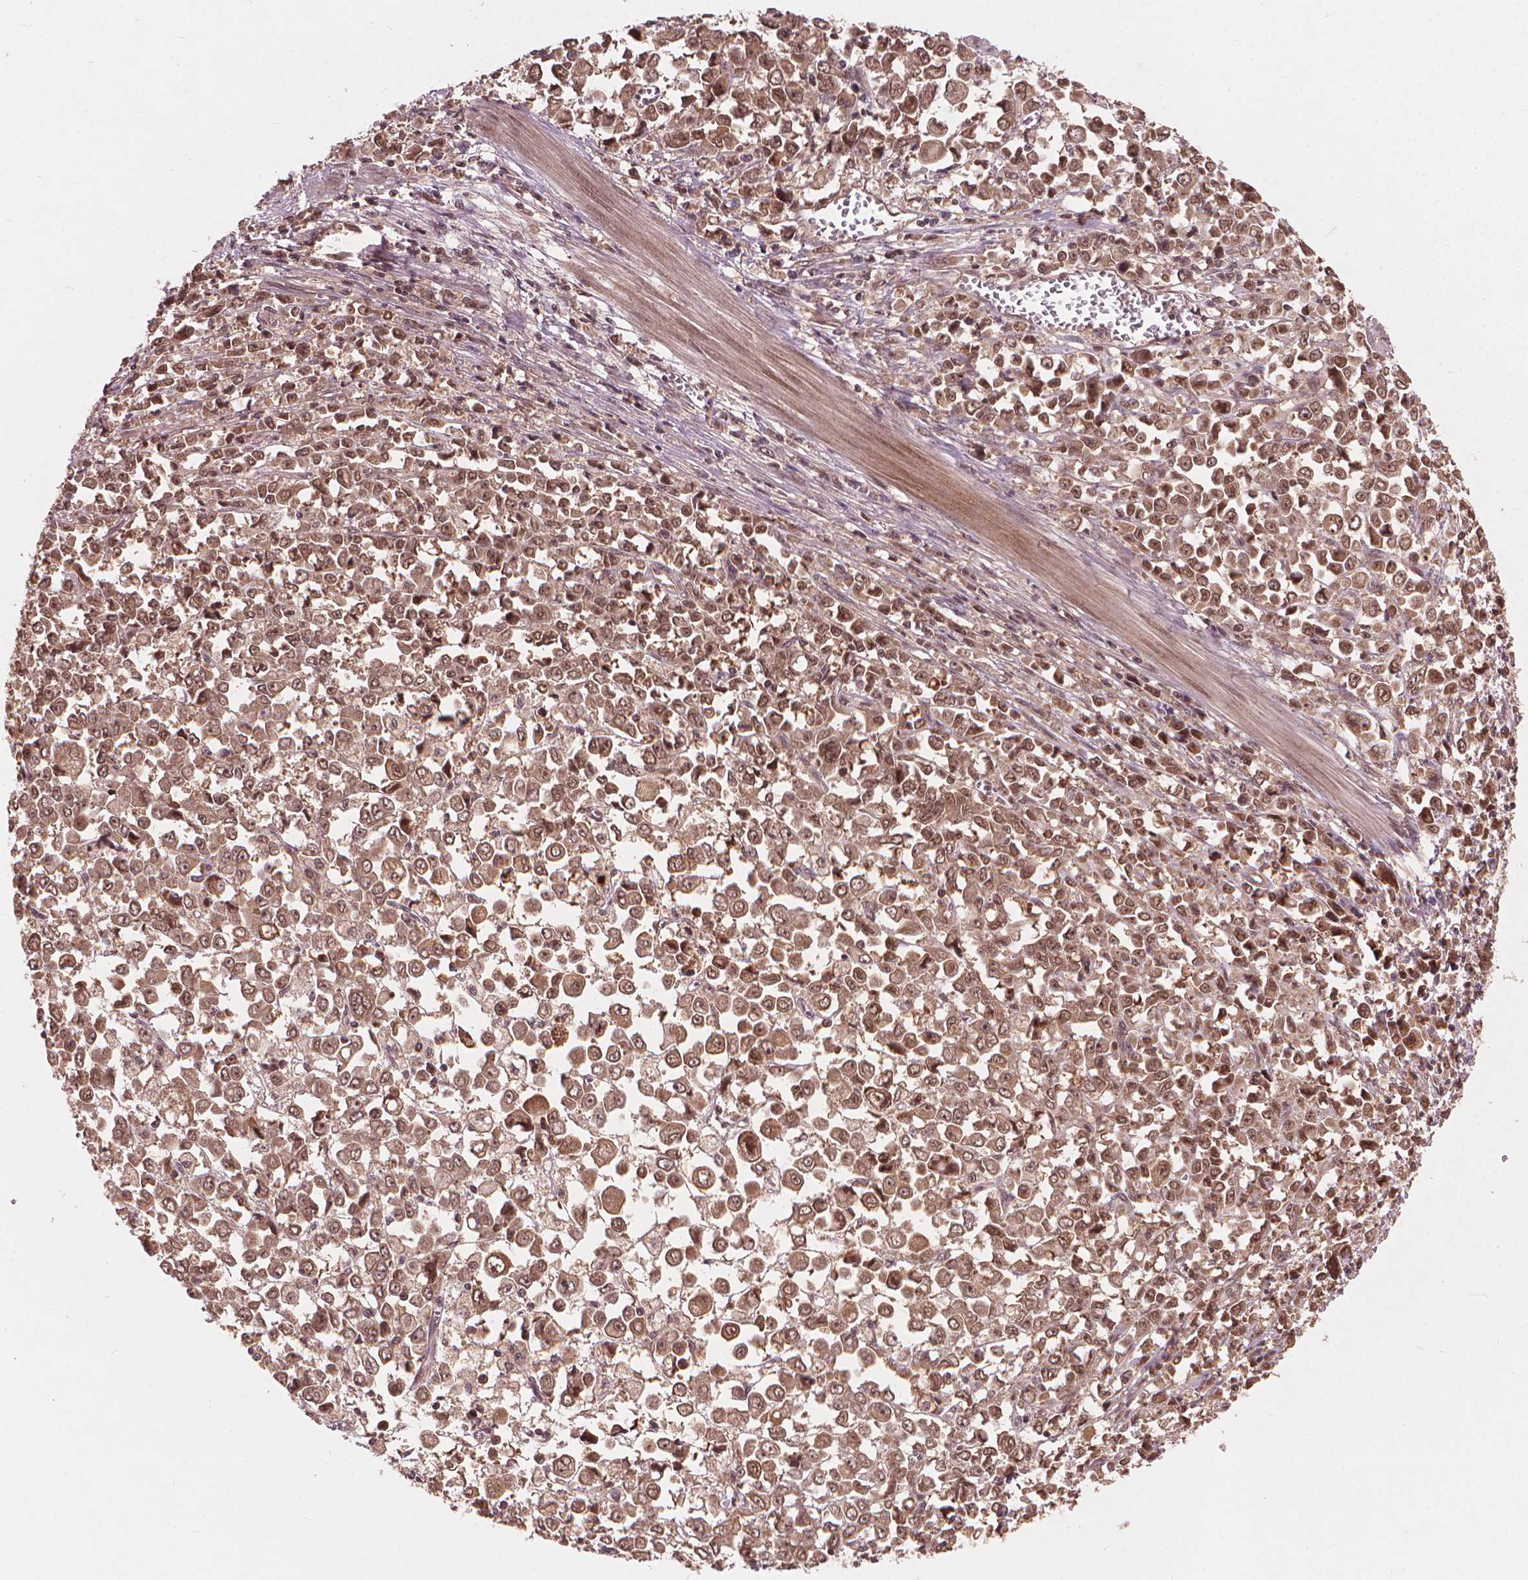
{"staining": {"intensity": "moderate", "quantity": ">75%", "location": "cytoplasmic/membranous,nuclear"}, "tissue": "stomach cancer", "cell_type": "Tumor cells", "image_type": "cancer", "snomed": [{"axis": "morphology", "description": "Adenocarcinoma, NOS"}, {"axis": "topography", "description": "Stomach, upper"}], "caption": "Stomach adenocarcinoma tissue reveals moderate cytoplasmic/membranous and nuclear staining in approximately >75% of tumor cells", "gene": "SSU72", "patient": {"sex": "male", "age": 70}}